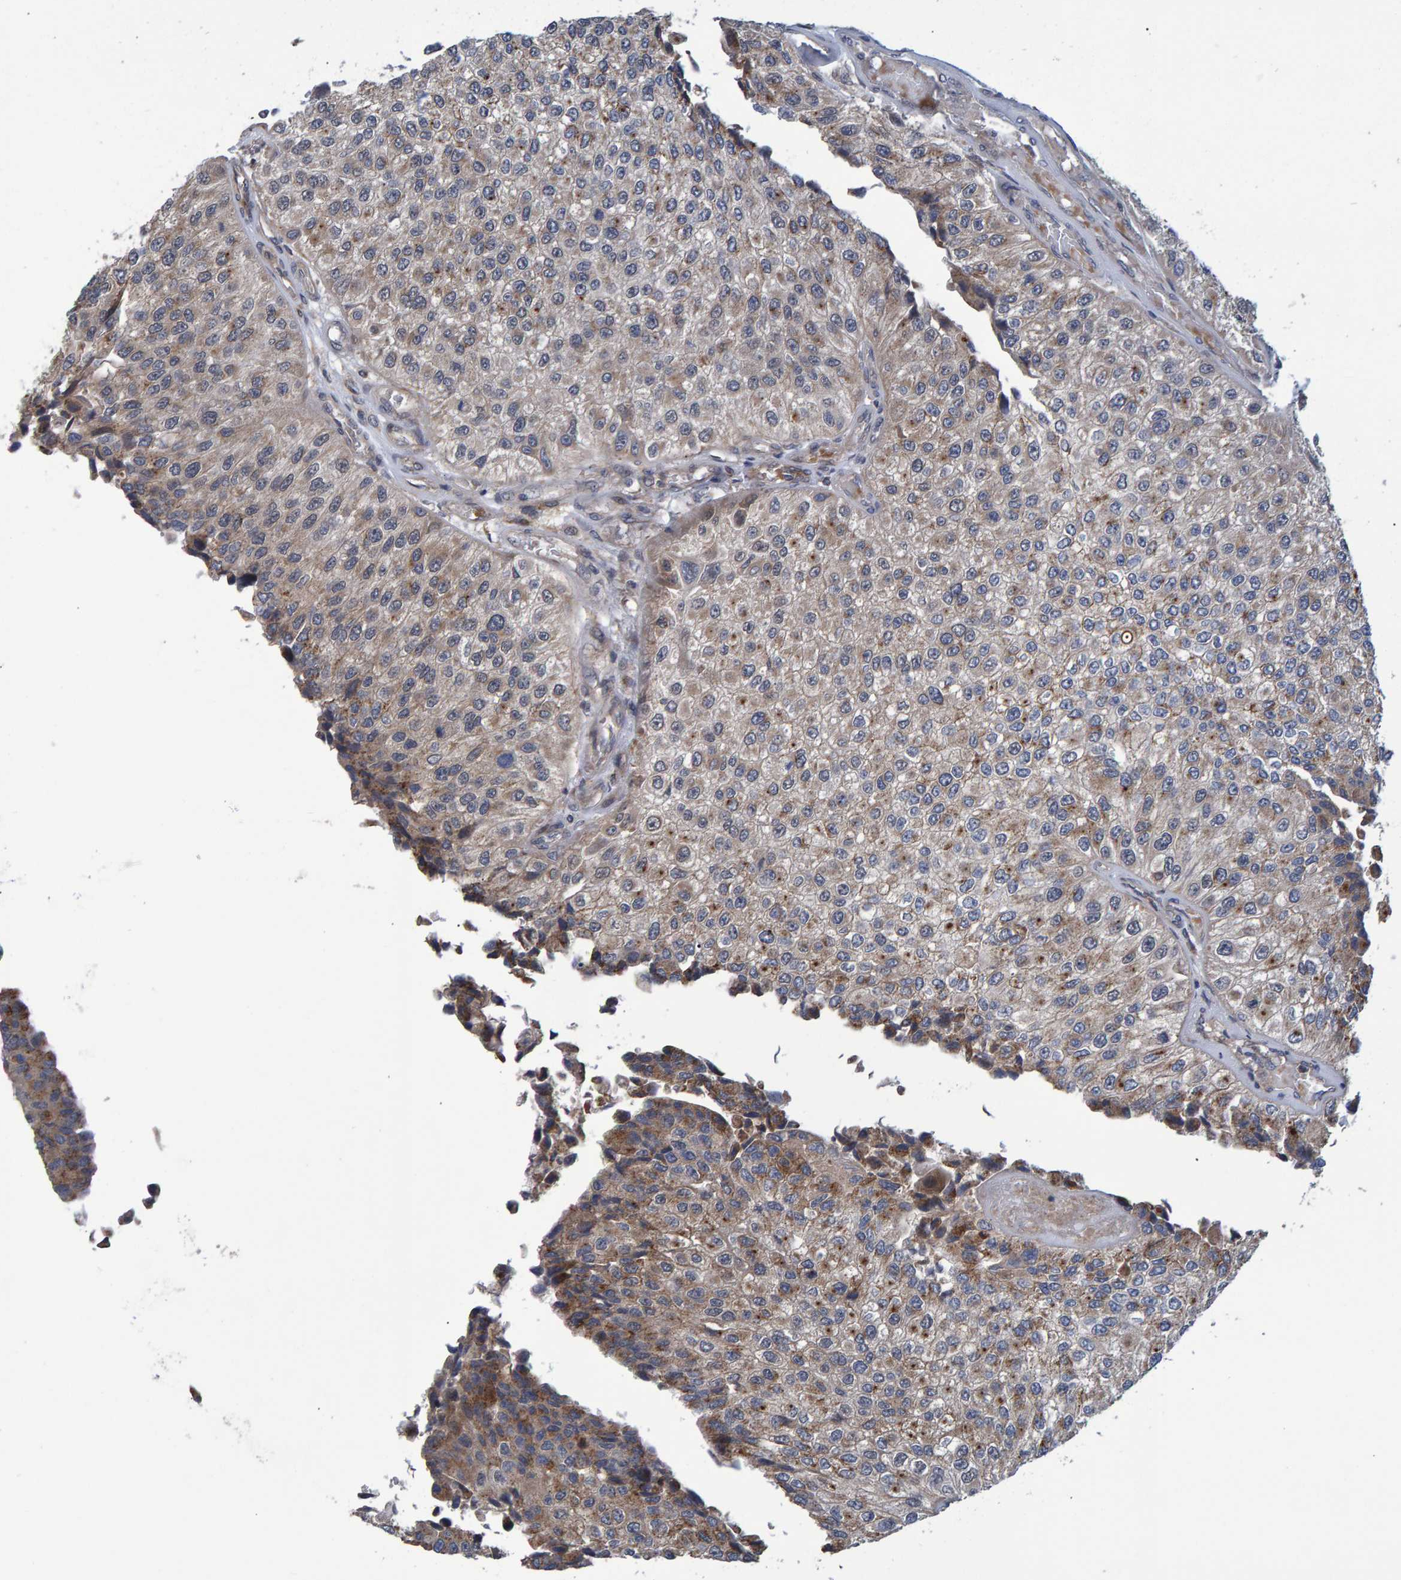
{"staining": {"intensity": "weak", "quantity": "<25%", "location": "cytoplasmic/membranous"}, "tissue": "urothelial cancer", "cell_type": "Tumor cells", "image_type": "cancer", "snomed": [{"axis": "morphology", "description": "Urothelial carcinoma, High grade"}, {"axis": "topography", "description": "Kidney"}, {"axis": "topography", "description": "Urinary bladder"}], "caption": "Urothelial cancer was stained to show a protein in brown. There is no significant staining in tumor cells.", "gene": "ATP6V1H", "patient": {"sex": "male", "age": 77}}